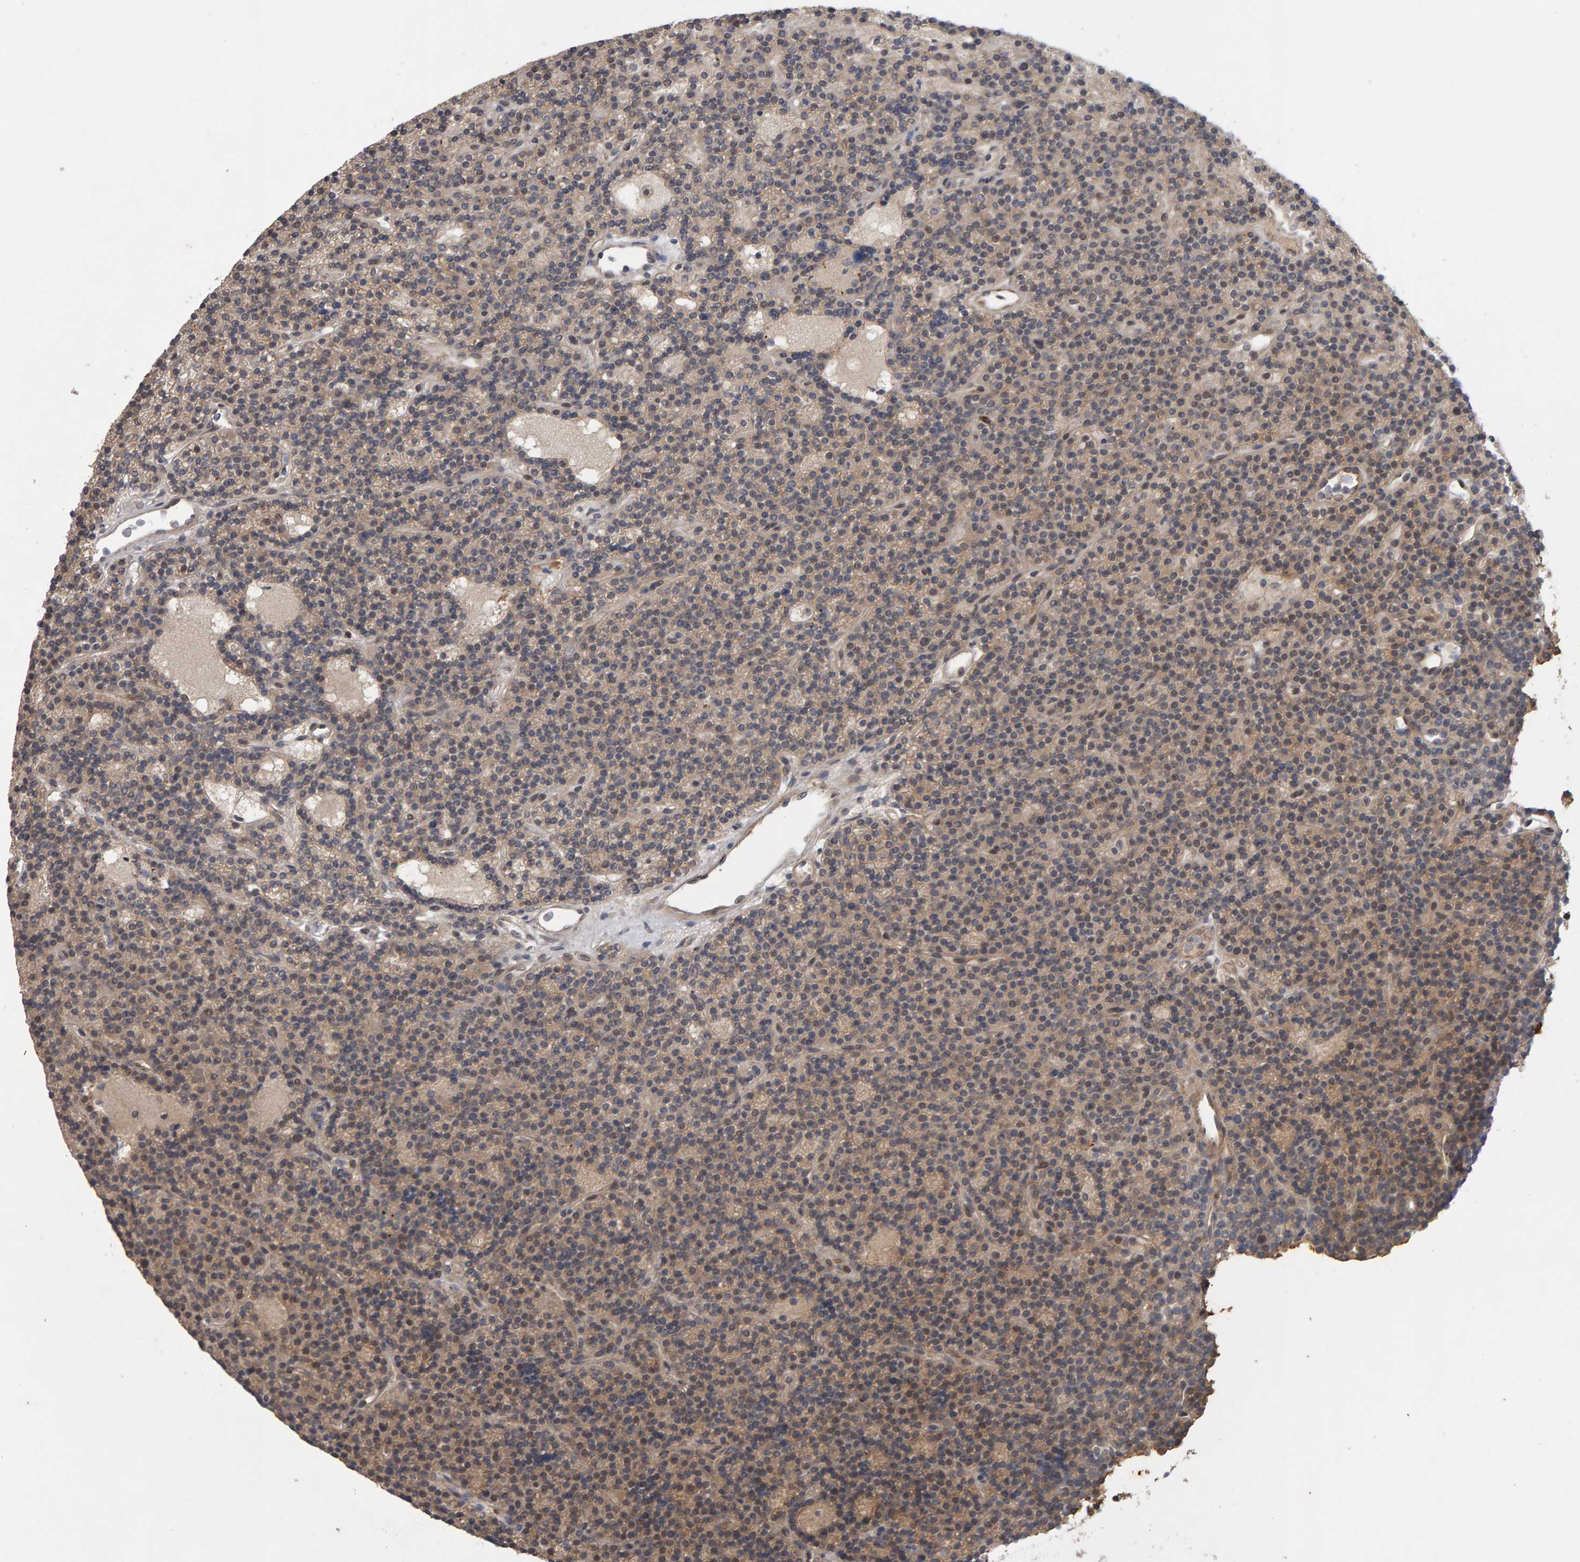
{"staining": {"intensity": "weak", "quantity": ">75%", "location": "cytoplasmic/membranous"}, "tissue": "parathyroid gland", "cell_type": "Glandular cells", "image_type": "normal", "snomed": [{"axis": "morphology", "description": "Normal tissue, NOS"}, {"axis": "topography", "description": "Parathyroid gland"}], "caption": "A histopathology image of human parathyroid gland stained for a protein shows weak cytoplasmic/membranous brown staining in glandular cells.", "gene": "CDCA5", "patient": {"sex": "male", "age": 75}}